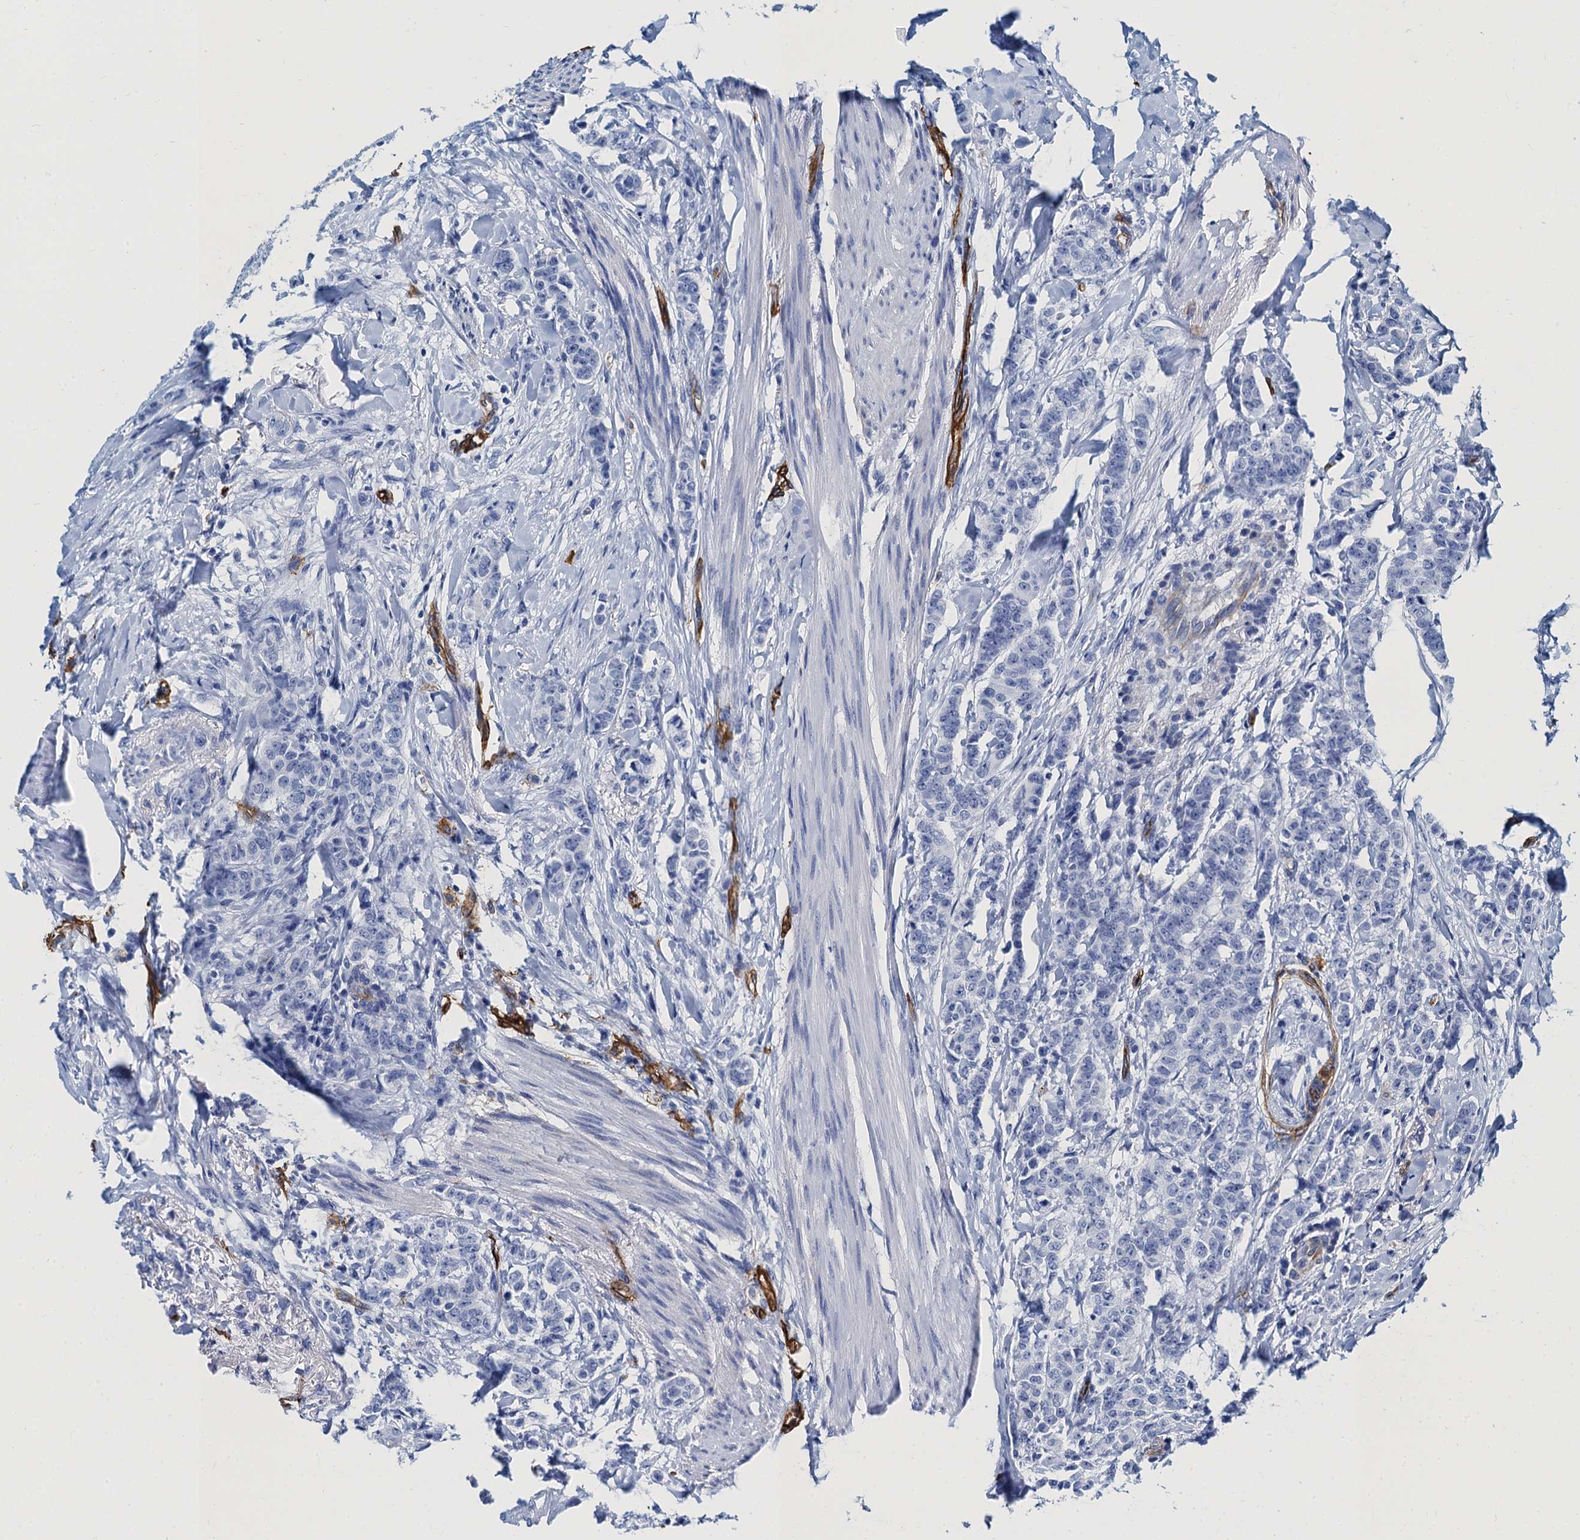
{"staining": {"intensity": "negative", "quantity": "none", "location": "none"}, "tissue": "breast cancer", "cell_type": "Tumor cells", "image_type": "cancer", "snomed": [{"axis": "morphology", "description": "Duct carcinoma"}, {"axis": "topography", "description": "Breast"}], "caption": "Tumor cells are negative for brown protein staining in breast cancer.", "gene": "CAVIN2", "patient": {"sex": "female", "age": 40}}